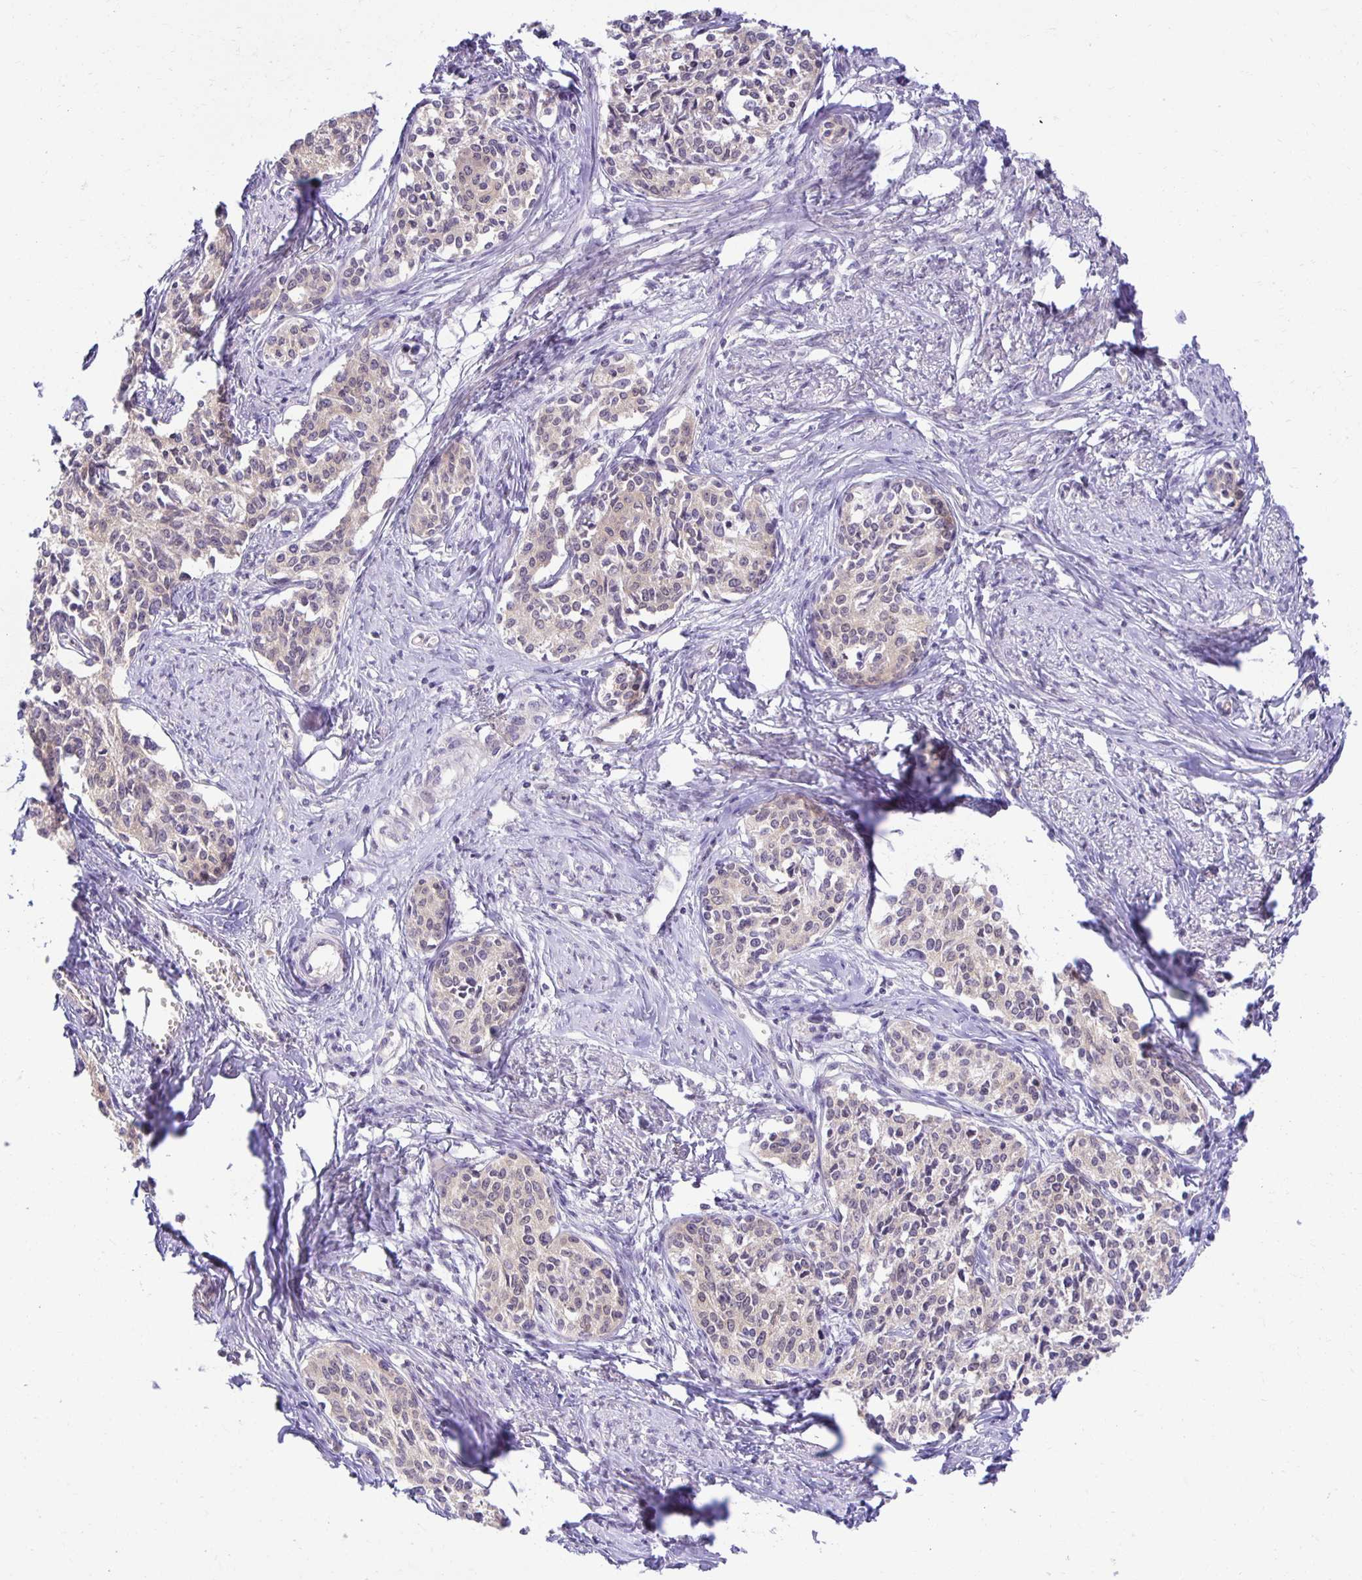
{"staining": {"intensity": "weak", "quantity": "<25%", "location": "cytoplasmic/membranous"}, "tissue": "cervical cancer", "cell_type": "Tumor cells", "image_type": "cancer", "snomed": [{"axis": "morphology", "description": "Squamous cell carcinoma, NOS"}, {"axis": "morphology", "description": "Adenocarcinoma, NOS"}, {"axis": "topography", "description": "Cervix"}], "caption": "Immunohistochemistry (IHC) image of cervical cancer stained for a protein (brown), which shows no expression in tumor cells.", "gene": "MIEN1", "patient": {"sex": "female", "age": 52}}